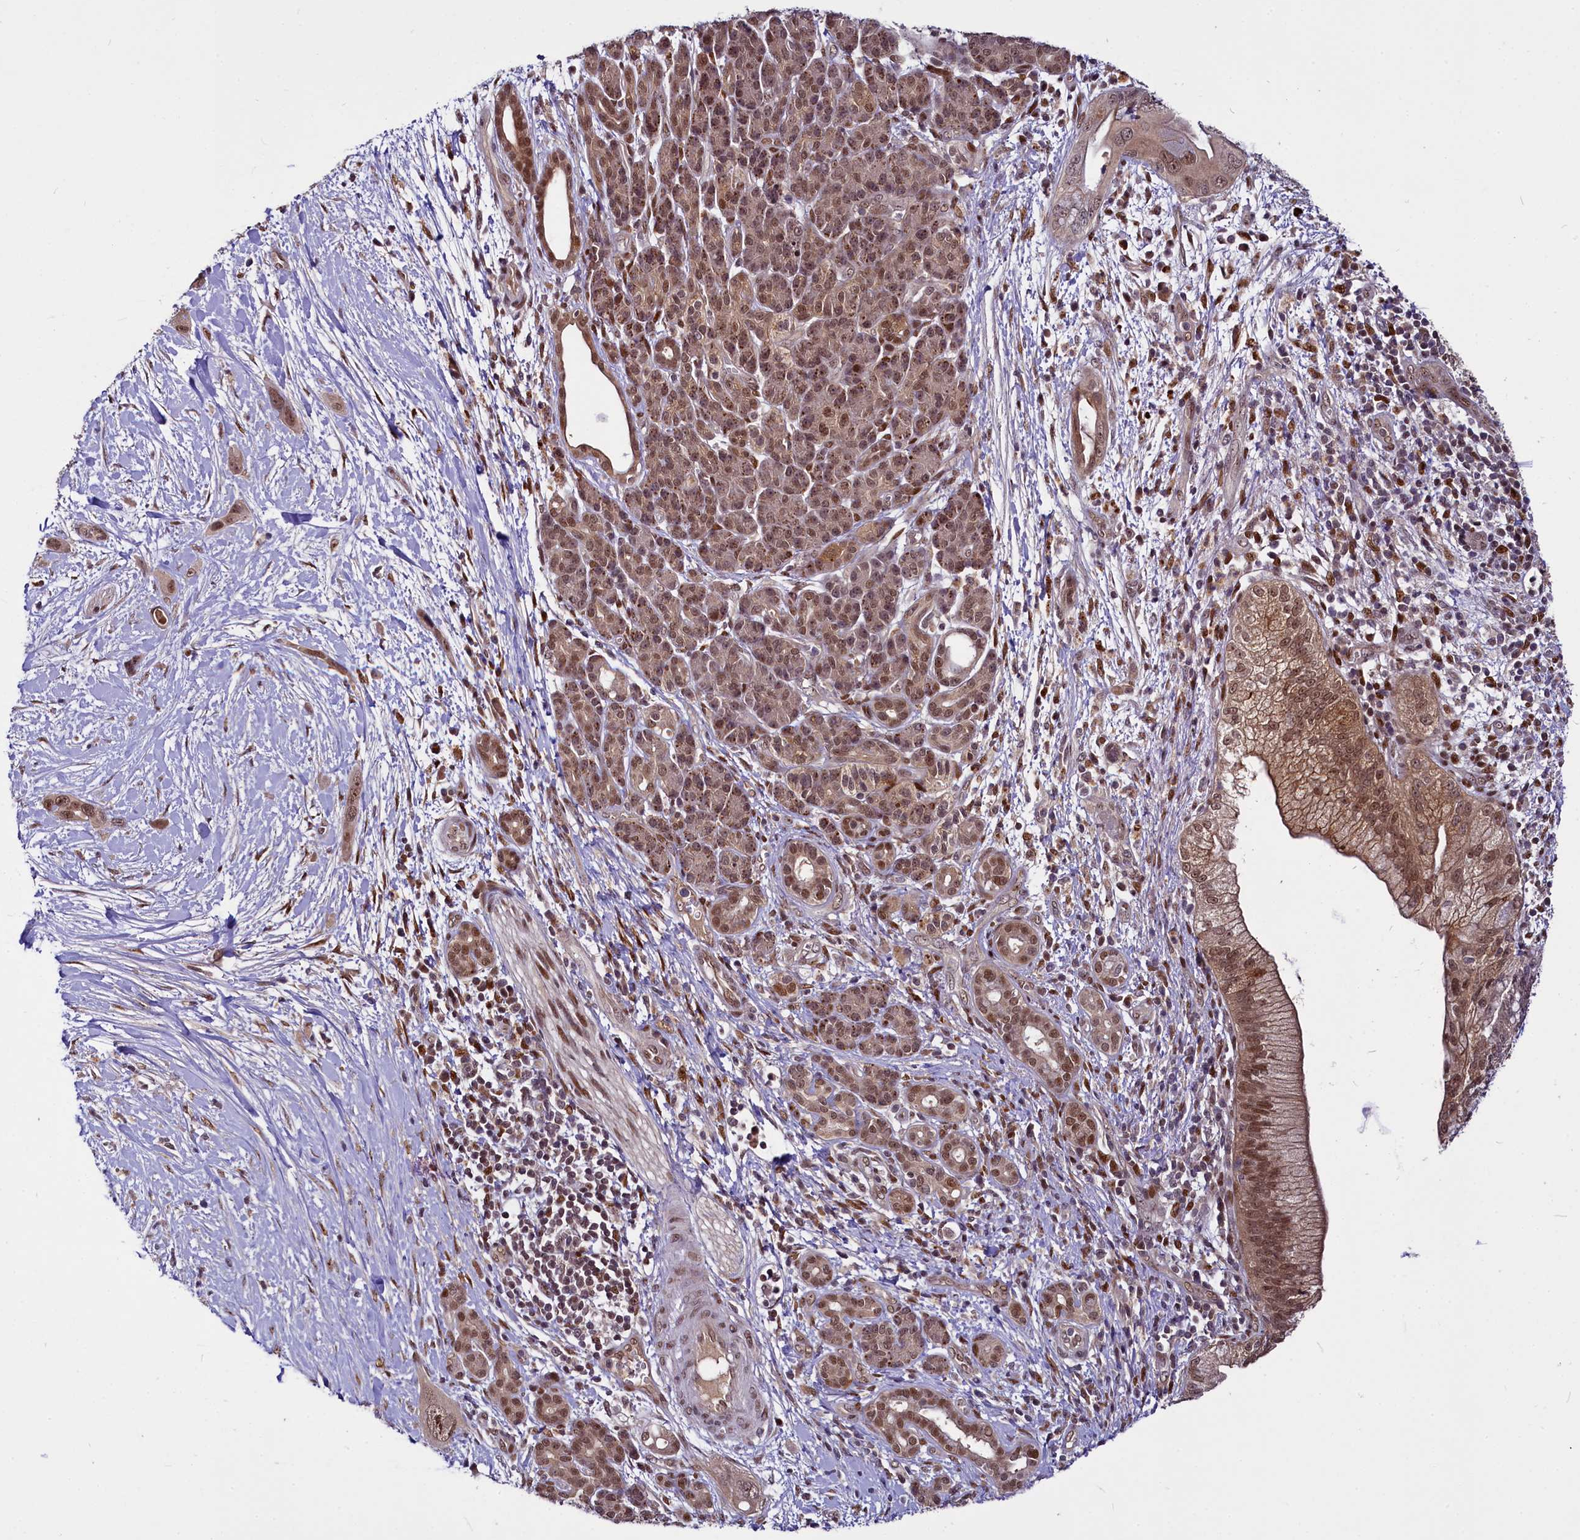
{"staining": {"intensity": "moderate", "quantity": ">75%", "location": "cytoplasmic/membranous,nuclear"}, "tissue": "pancreatic cancer", "cell_type": "Tumor cells", "image_type": "cancer", "snomed": [{"axis": "morphology", "description": "Adenocarcinoma, NOS"}, {"axis": "topography", "description": "Pancreas"}], "caption": "A brown stain highlights moderate cytoplasmic/membranous and nuclear staining of a protein in pancreatic cancer tumor cells.", "gene": "MAML2", "patient": {"sex": "male", "age": 59}}